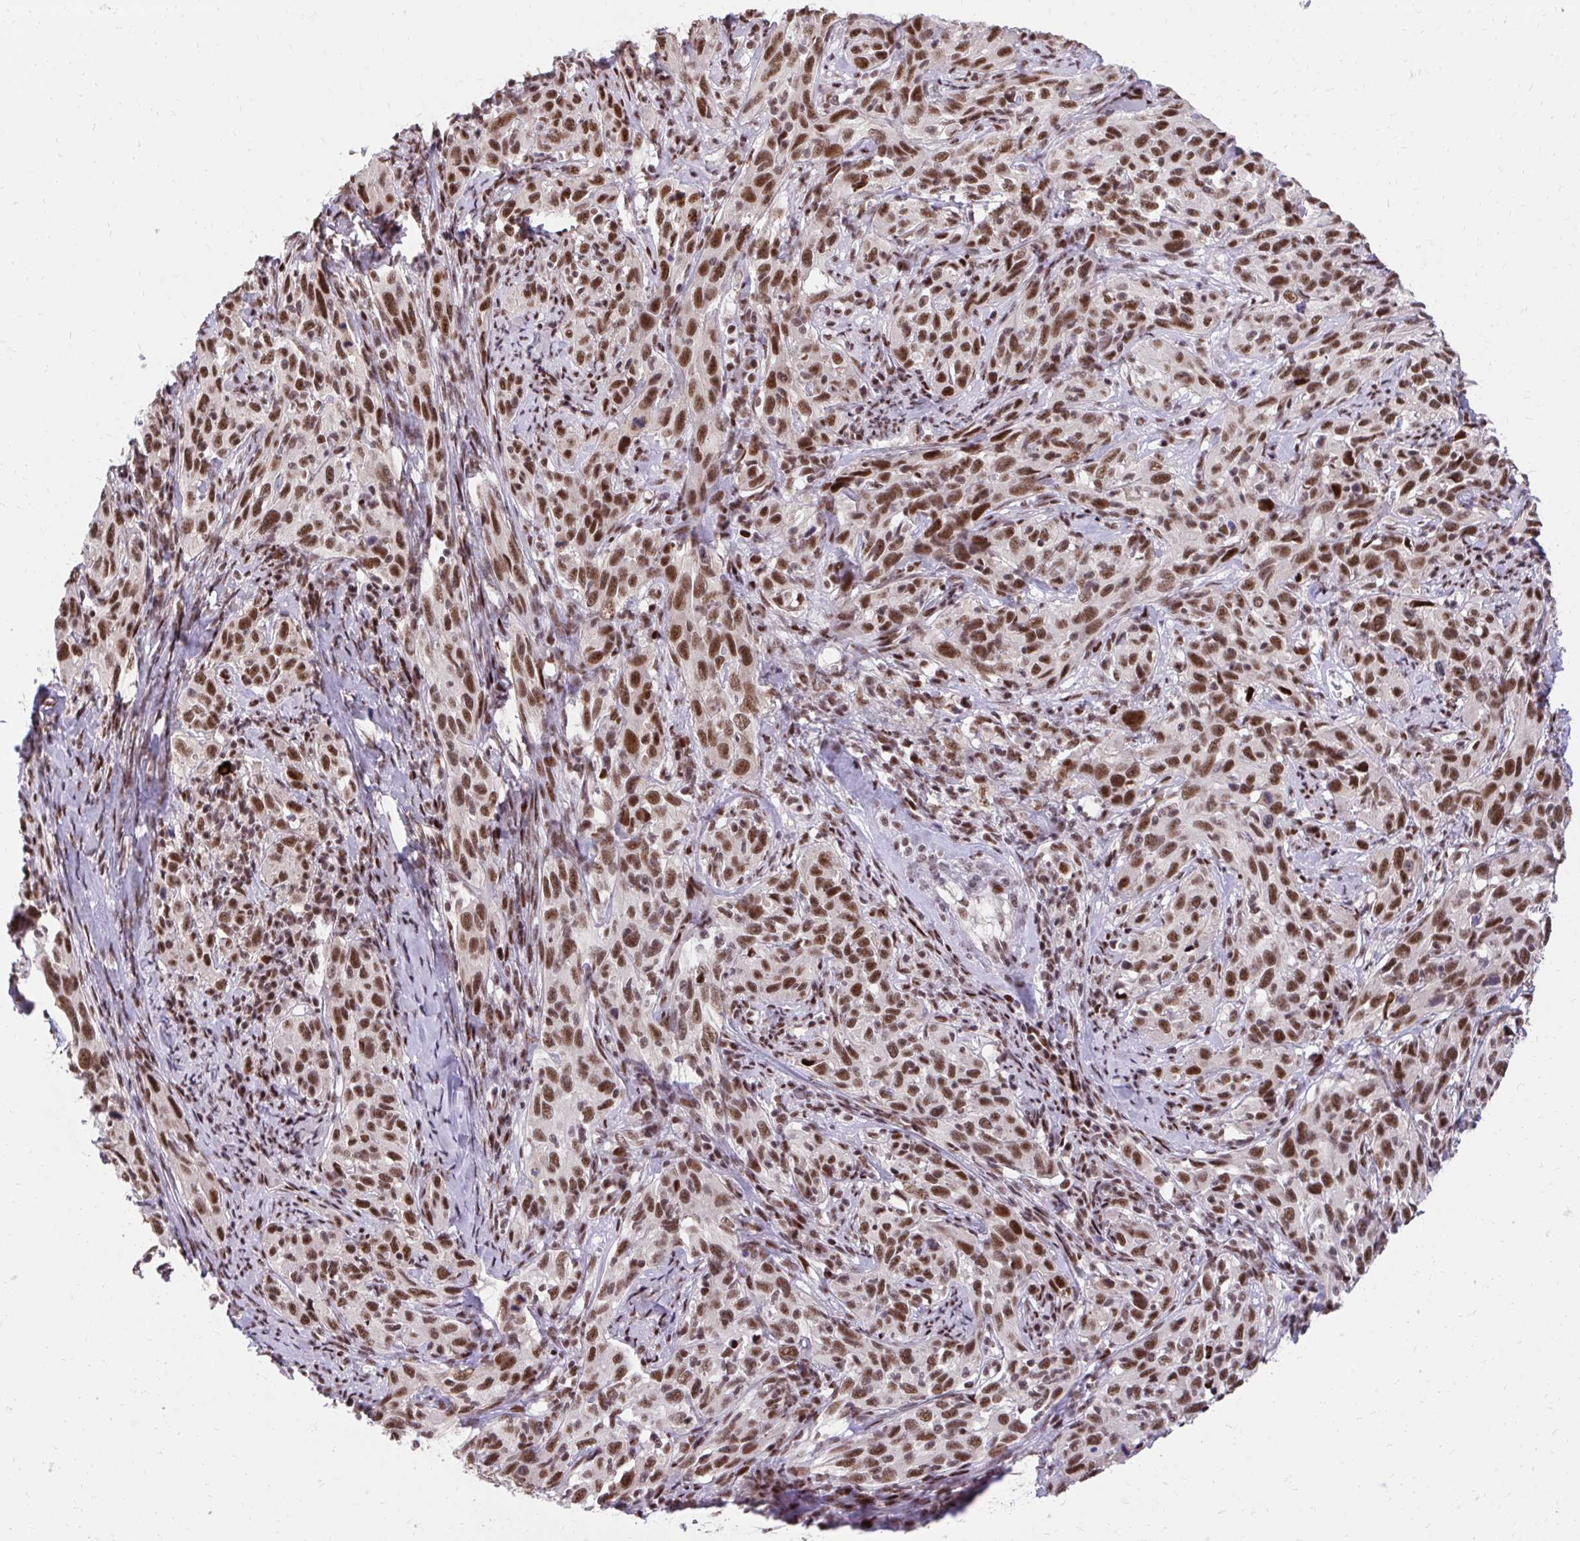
{"staining": {"intensity": "strong", "quantity": ">75%", "location": "nuclear"}, "tissue": "cervical cancer", "cell_type": "Tumor cells", "image_type": "cancer", "snomed": [{"axis": "morphology", "description": "Normal tissue, NOS"}, {"axis": "morphology", "description": "Squamous cell carcinoma, NOS"}, {"axis": "topography", "description": "Cervix"}], "caption": "A histopathology image showing strong nuclear positivity in about >75% of tumor cells in cervical squamous cell carcinoma, as visualized by brown immunohistochemical staining.", "gene": "SYNE4", "patient": {"sex": "female", "age": 51}}